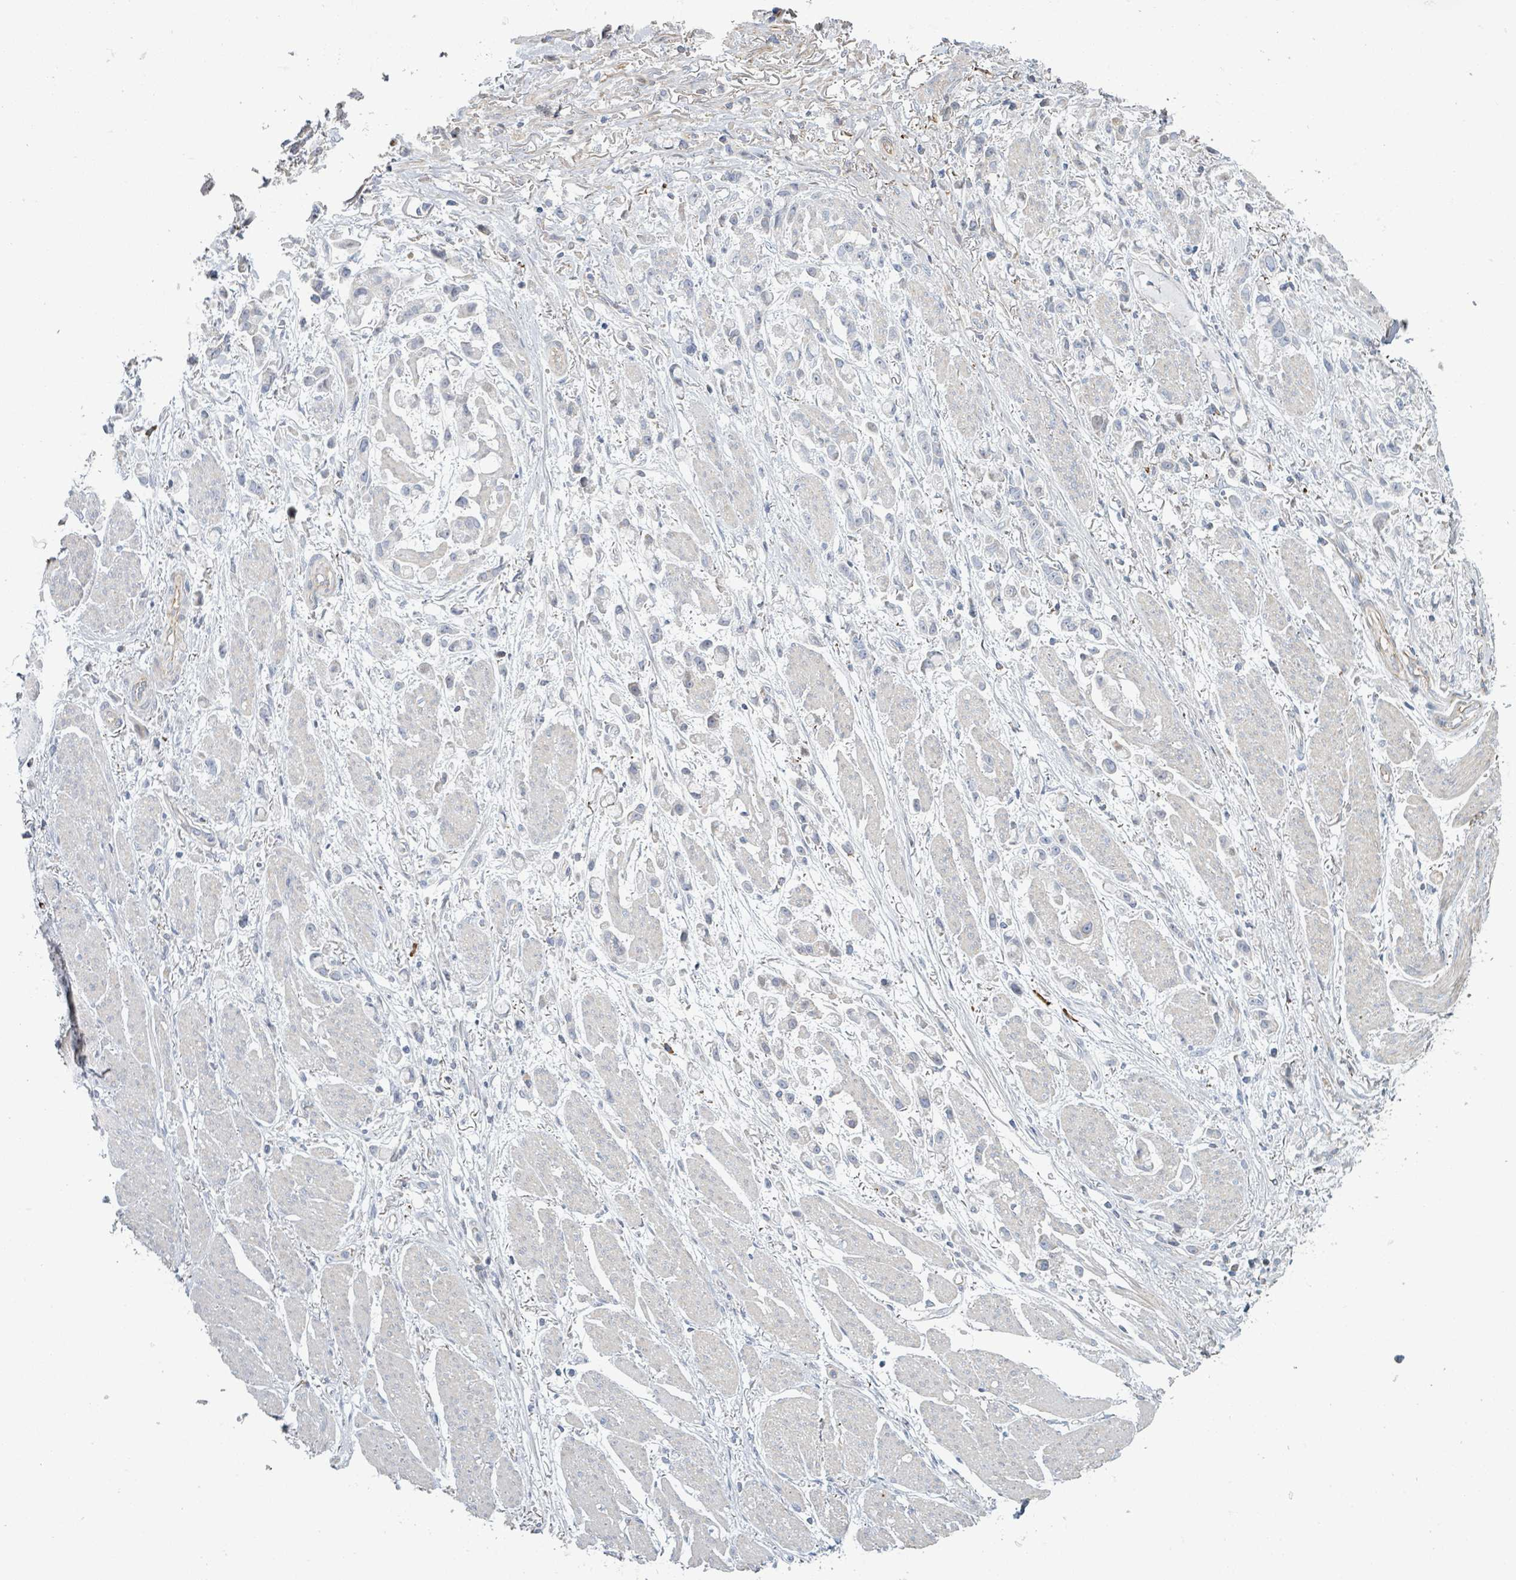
{"staining": {"intensity": "negative", "quantity": "none", "location": "none"}, "tissue": "stomach cancer", "cell_type": "Tumor cells", "image_type": "cancer", "snomed": [{"axis": "morphology", "description": "Adenocarcinoma, NOS"}, {"axis": "topography", "description": "Stomach"}], "caption": "Immunohistochemical staining of stomach adenocarcinoma demonstrates no significant expression in tumor cells.", "gene": "RAB33B", "patient": {"sex": "female", "age": 81}}